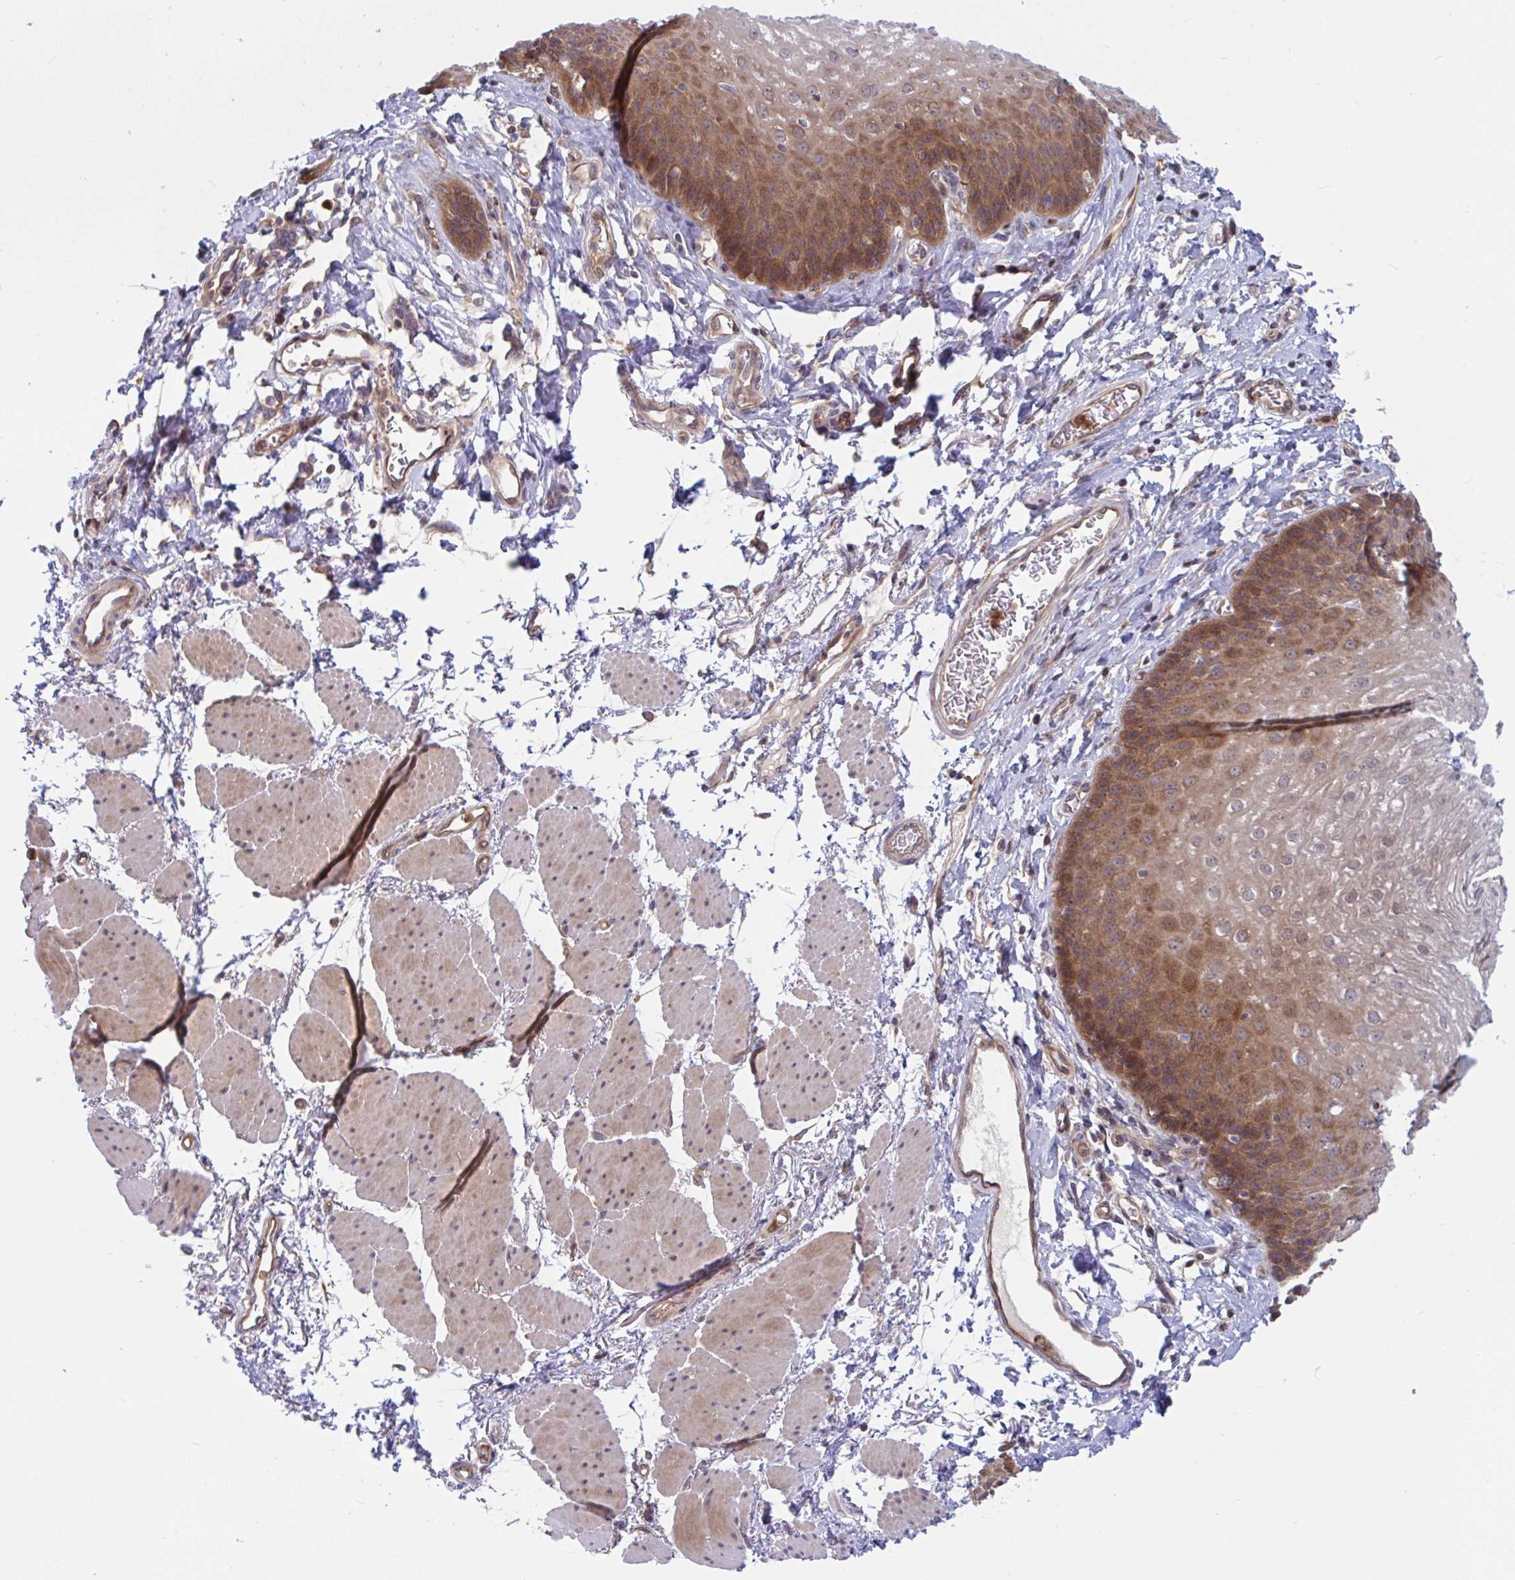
{"staining": {"intensity": "moderate", "quantity": "25%-75%", "location": "cytoplasmic/membranous,nuclear"}, "tissue": "esophagus", "cell_type": "Squamous epithelial cells", "image_type": "normal", "snomed": [{"axis": "morphology", "description": "Normal tissue, NOS"}, {"axis": "topography", "description": "Esophagus"}], "caption": "Immunohistochemical staining of unremarkable human esophagus displays medium levels of moderate cytoplasmic/membranous,nuclear positivity in about 25%-75% of squamous epithelial cells.", "gene": "LMNTD2", "patient": {"sex": "female", "age": 81}}